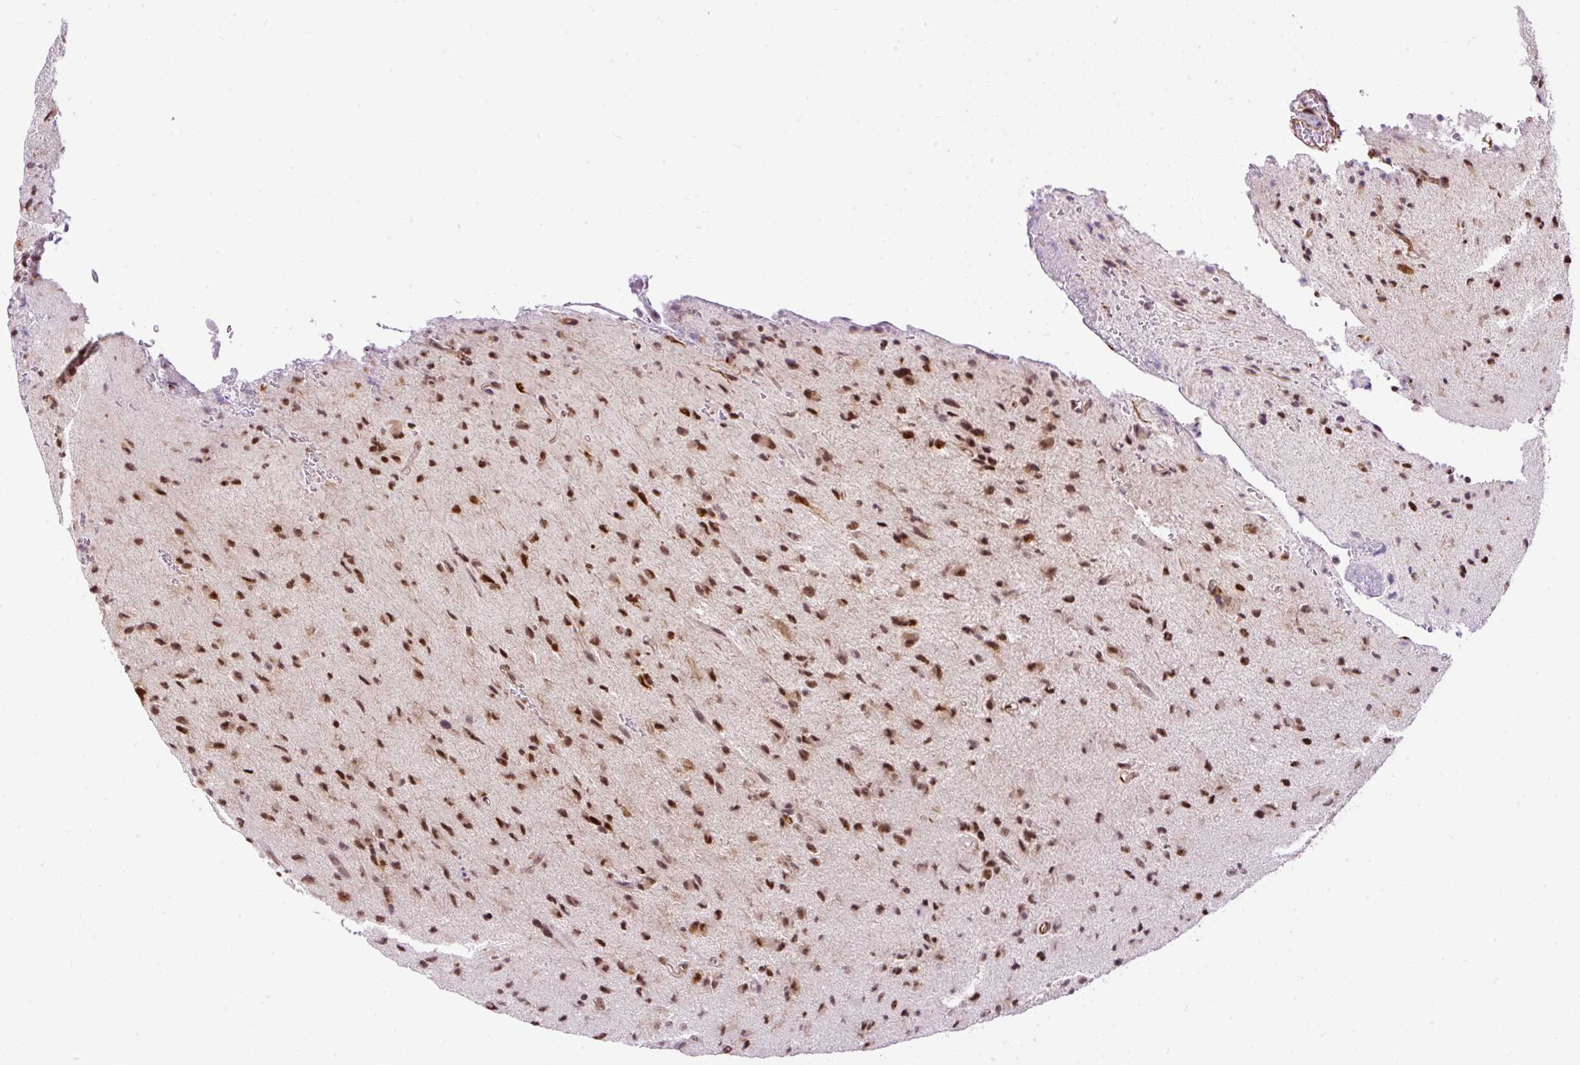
{"staining": {"intensity": "strong", "quantity": ">75%", "location": "nuclear"}, "tissue": "glioma", "cell_type": "Tumor cells", "image_type": "cancer", "snomed": [{"axis": "morphology", "description": "Glioma, malignant, High grade"}, {"axis": "topography", "description": "Brain"}], "caption": "Immunohistochemical staining of human malignant glioma (high-grade) reveals high levels of strong nuclear positivity in approximately >75% of tumor cells.", "gene": "LUC7L2", "patient": {"sex": "male", "age": 36}}